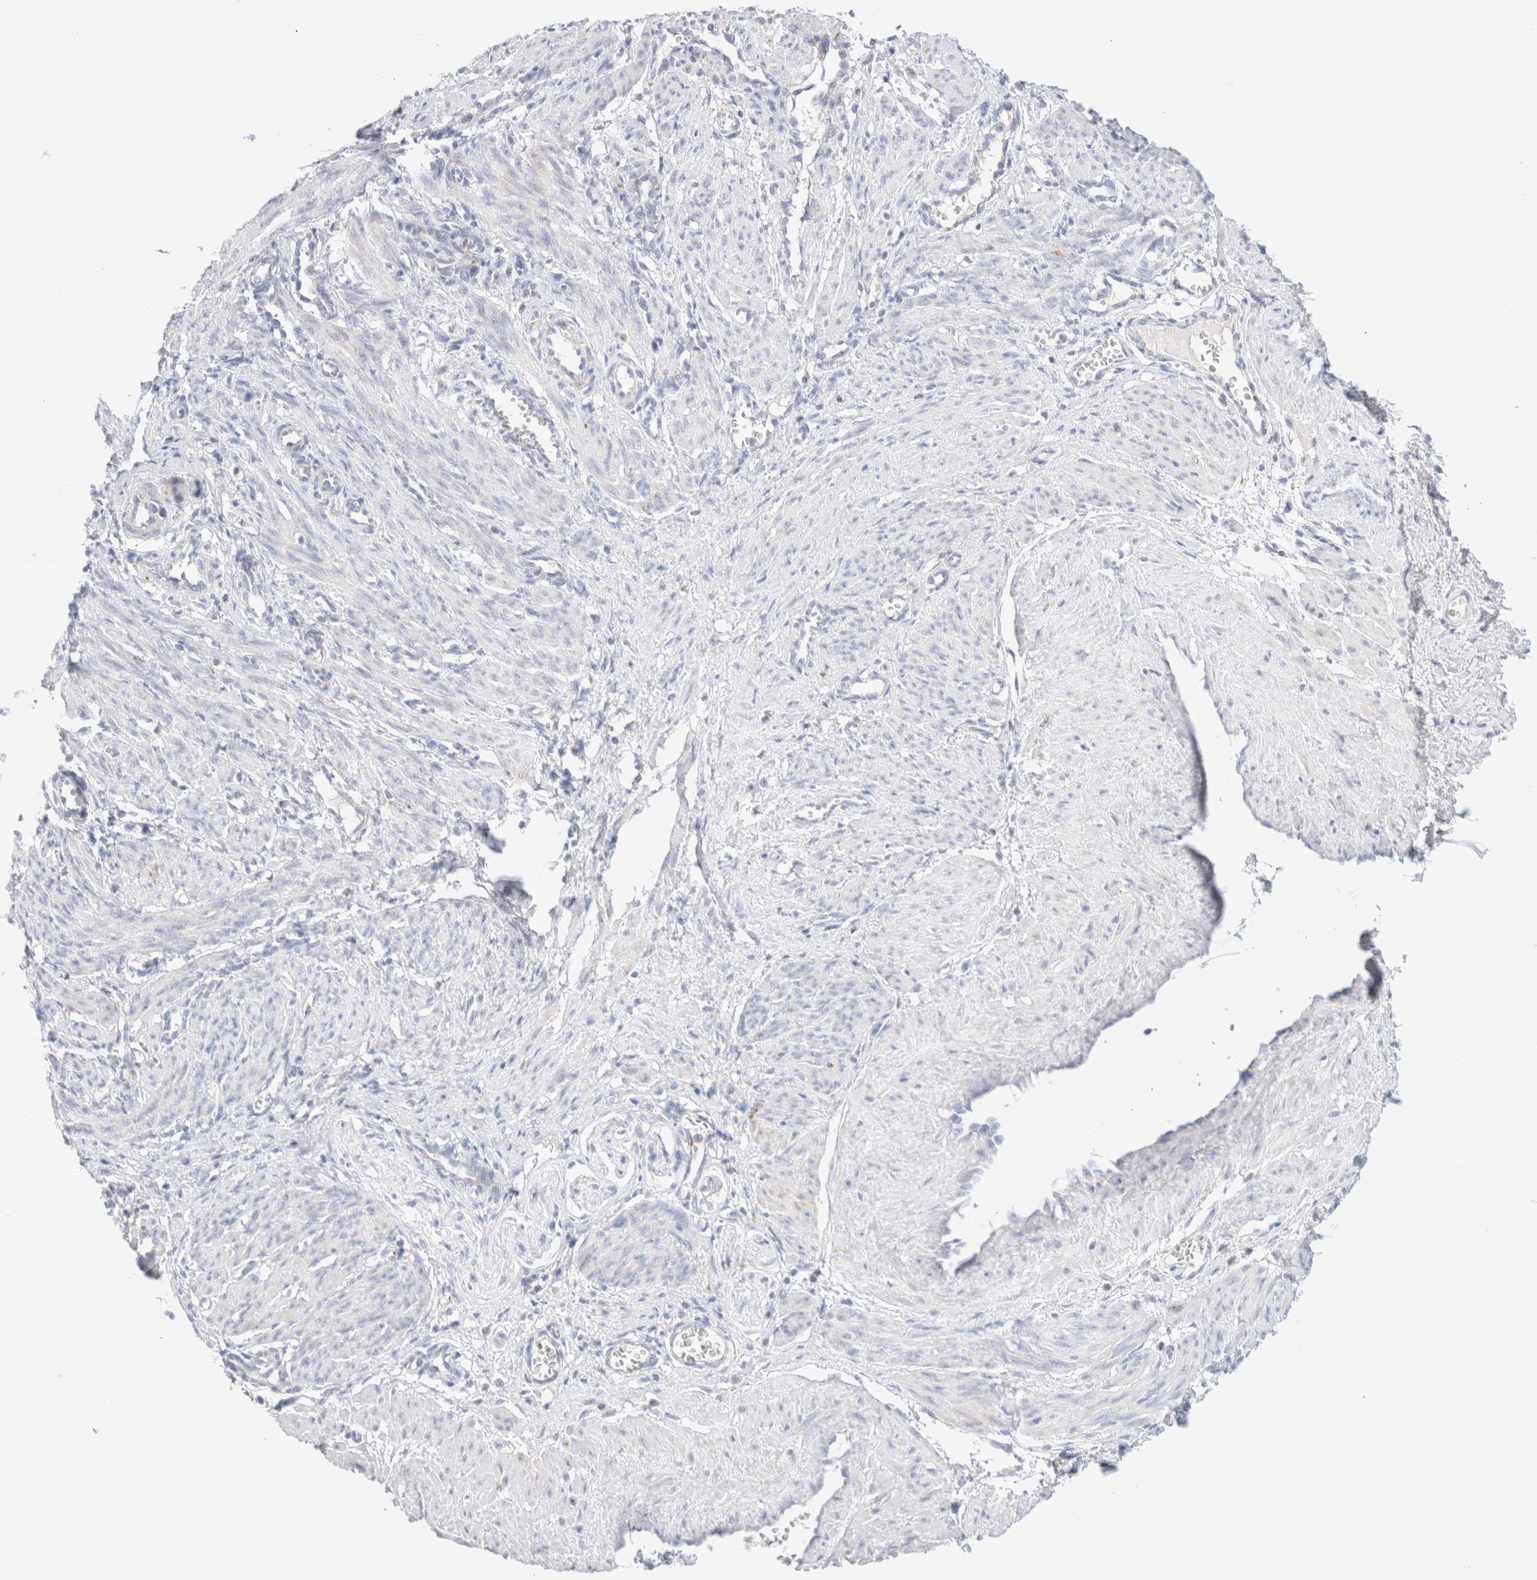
{"staining": {"intensity": "negative", "quantity": "none", "location": "none"}, "tissue": "smooth muscle", "cell_type": "Smooth muscle cells", "image_type": "normal", "snomed": [{"axis": "morphology", "description": "Normal tissue, NOS"}, {"axis": "topography", "description": "Endometrium"}], "caption": "The image reveals no staining of smooth muscle cells in normal smooth muscle.", "gene": "ATP6V1C1", "patient": {"sex": "female", "age": 33}}